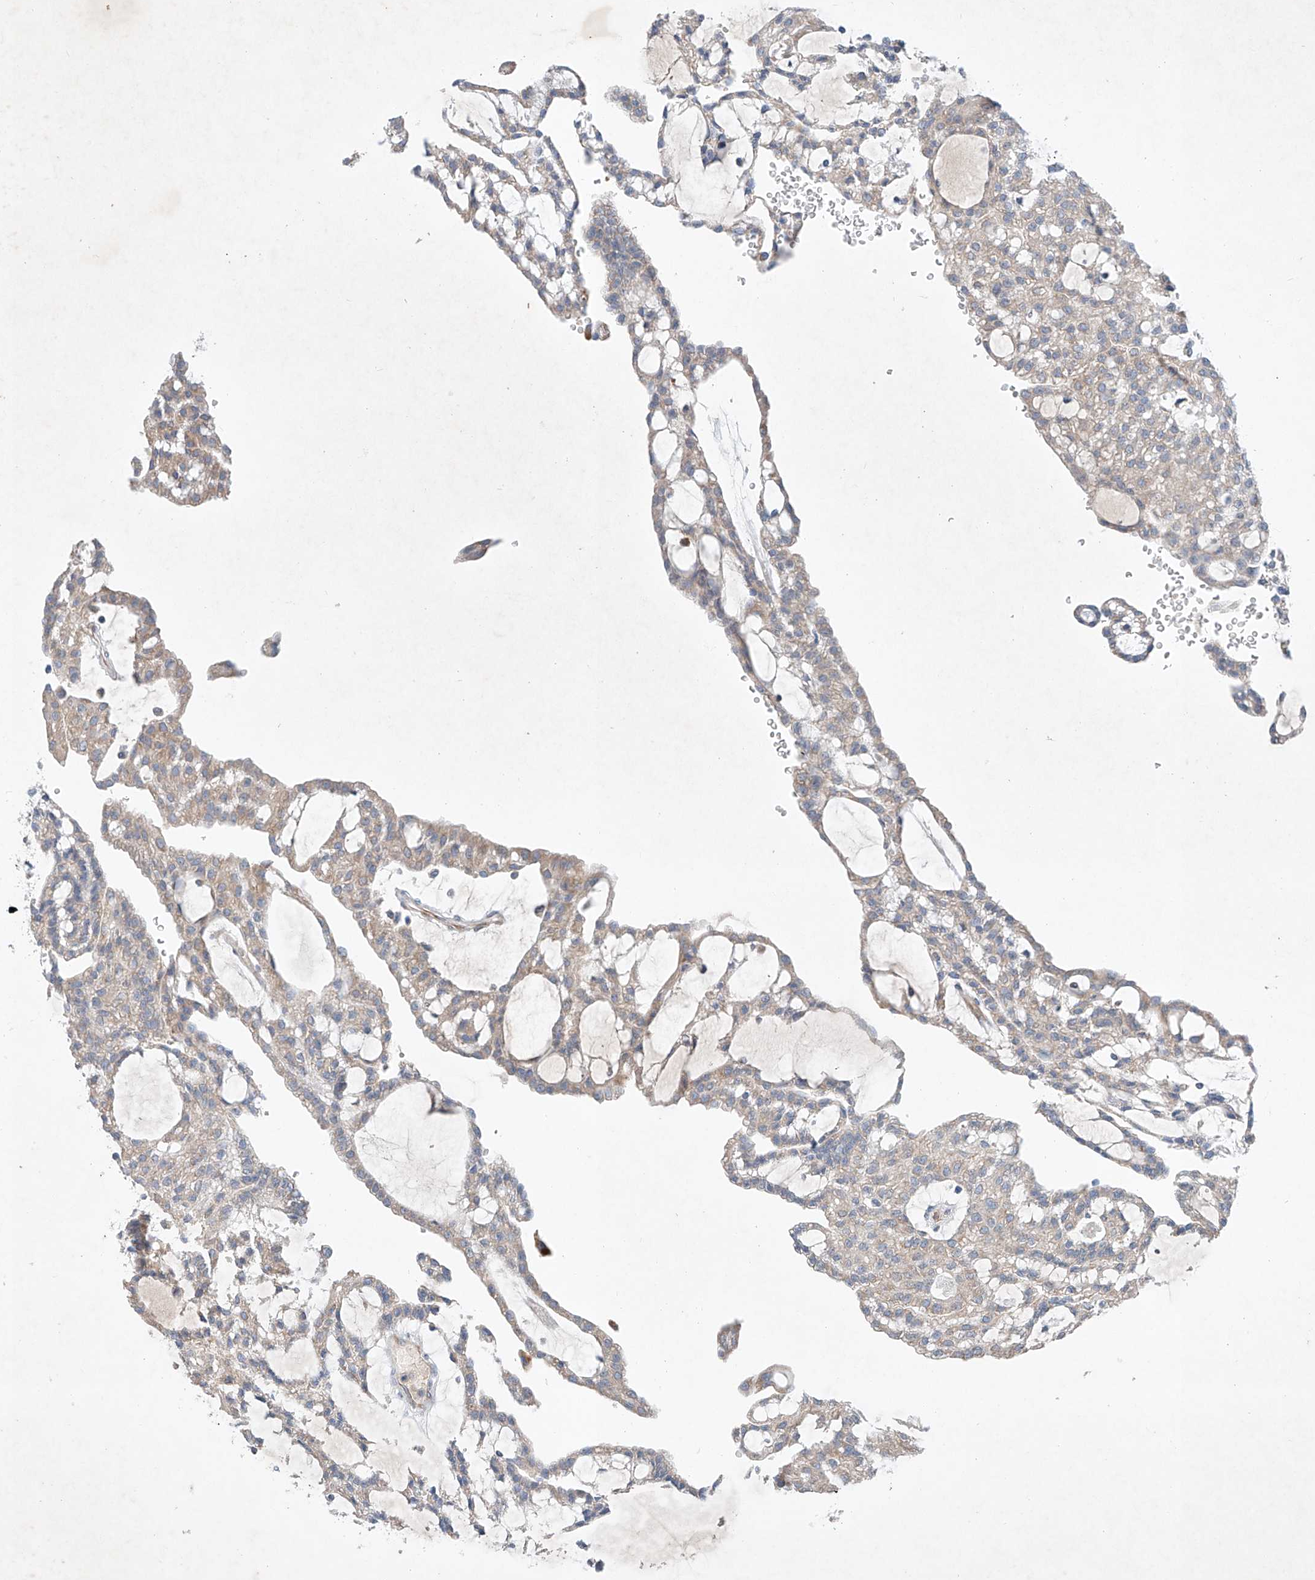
{"staining": {"intensity": "weak", "quantity": "<25%", "location": "cytoplasmic/membranous"}, "tissue": "renal cancer", "cell_type": "Tumor cells", "image_type": "cancer", "snomed": [{"axis": "morphology", "description": "Adenocarcinoma, NOS"}, {"axis": "topography", "description": "Kidney"}], "caption": "This is an immunohistochemistry (IHC) histopathology image of human renal cancer. There is no positivity in tumor cells.", "gene": "FASTK", "patient": {"sex": "male", "age": 63}}